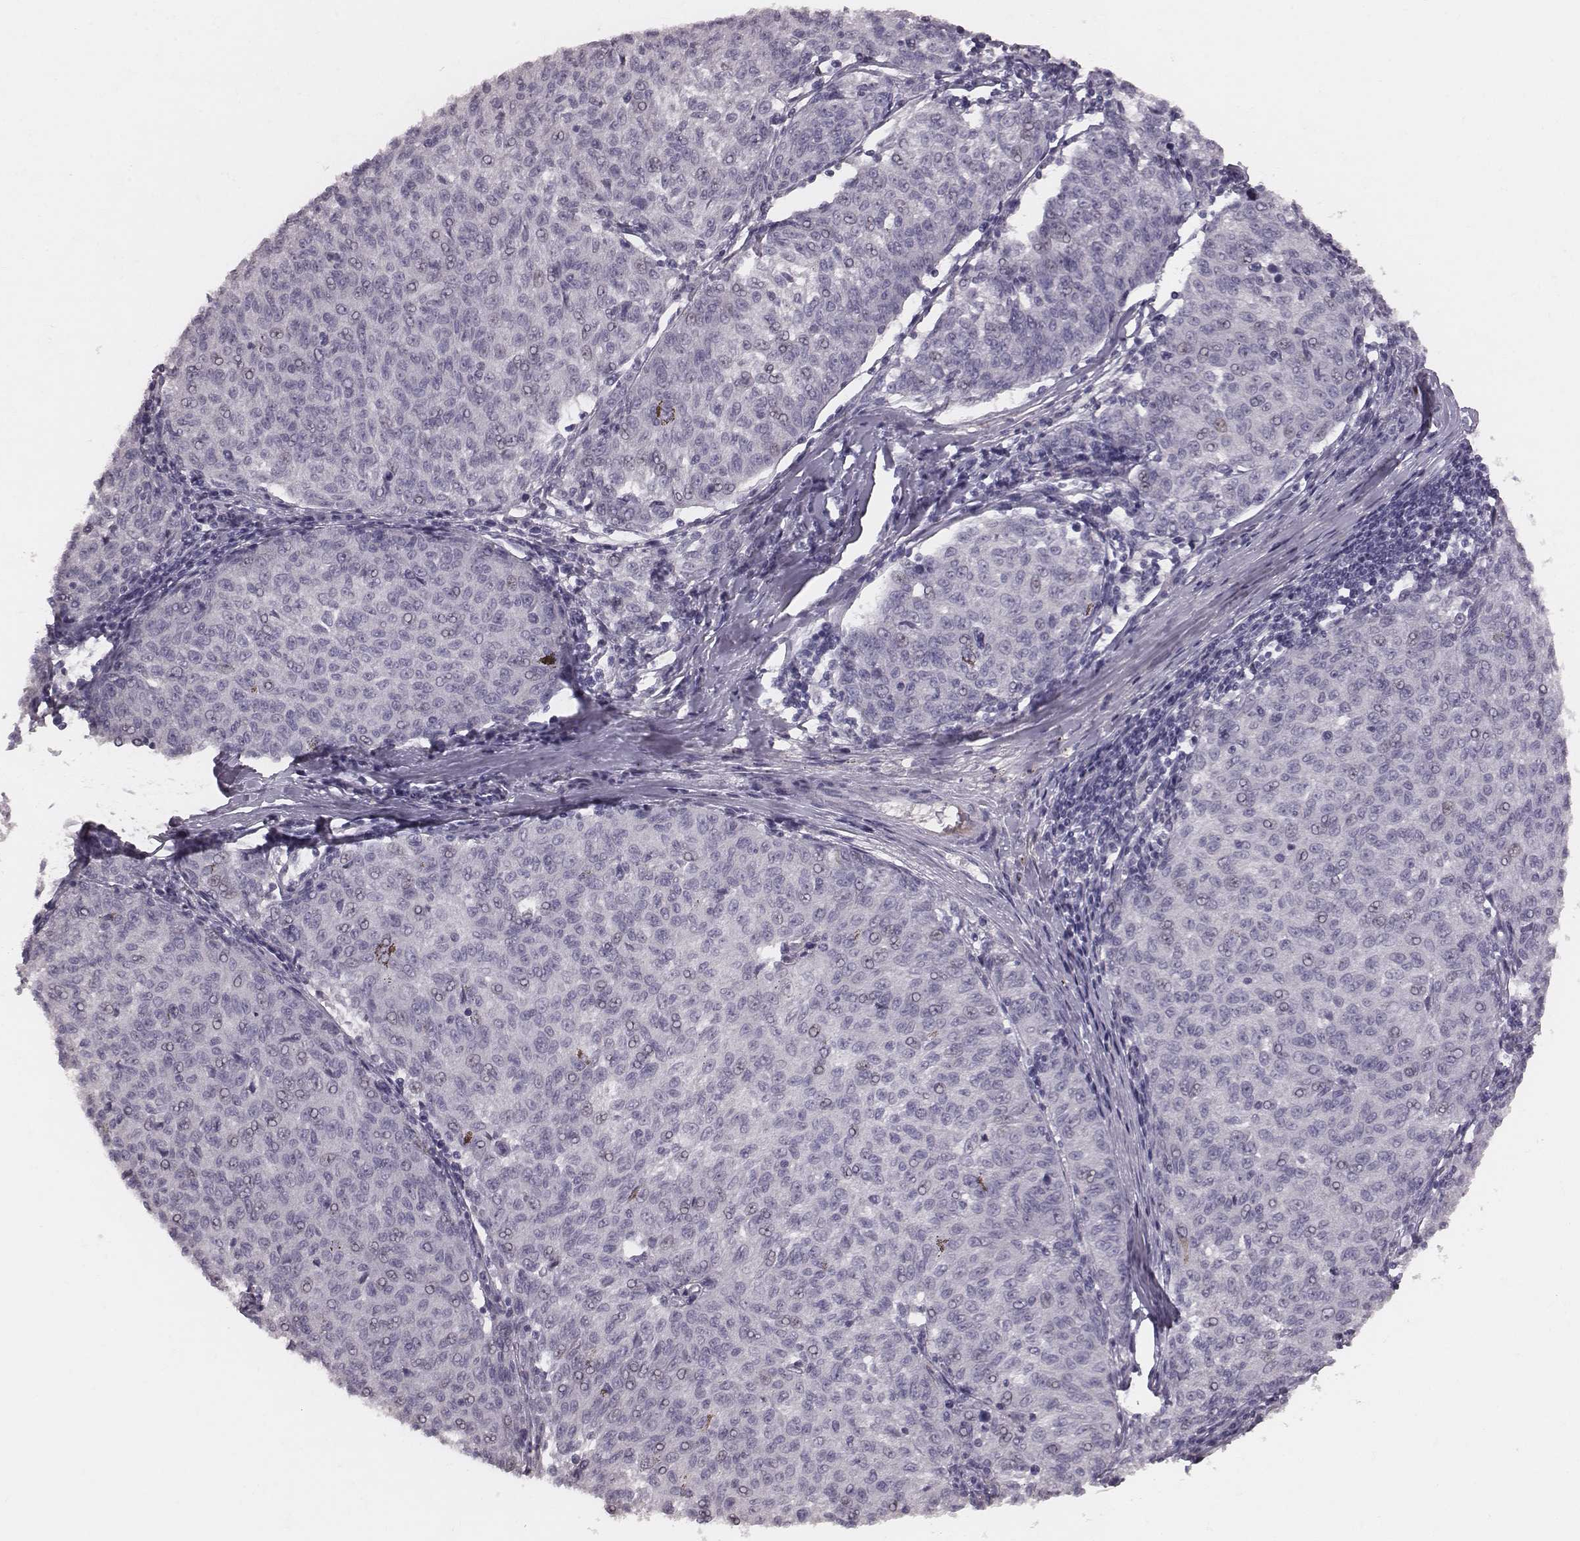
{"staining": {"intensity": "negative", "quantity": "none", "location": "none"}, "tissue": "melanoma", "cell_type": "Tumor cells", "image_type": "cancer", "snomed": [{"axis": "morphology", "description": "Malignant melanoma, NOS"}, {"axis": "topography", "description": "Skin"}], "caption": "This is an immunohistochemistry histopathology image of human malignant melanoma. There is no positivity in tumor cells.", "gene": "CFTR", "patient": {"sex": "female", "age": 72}}